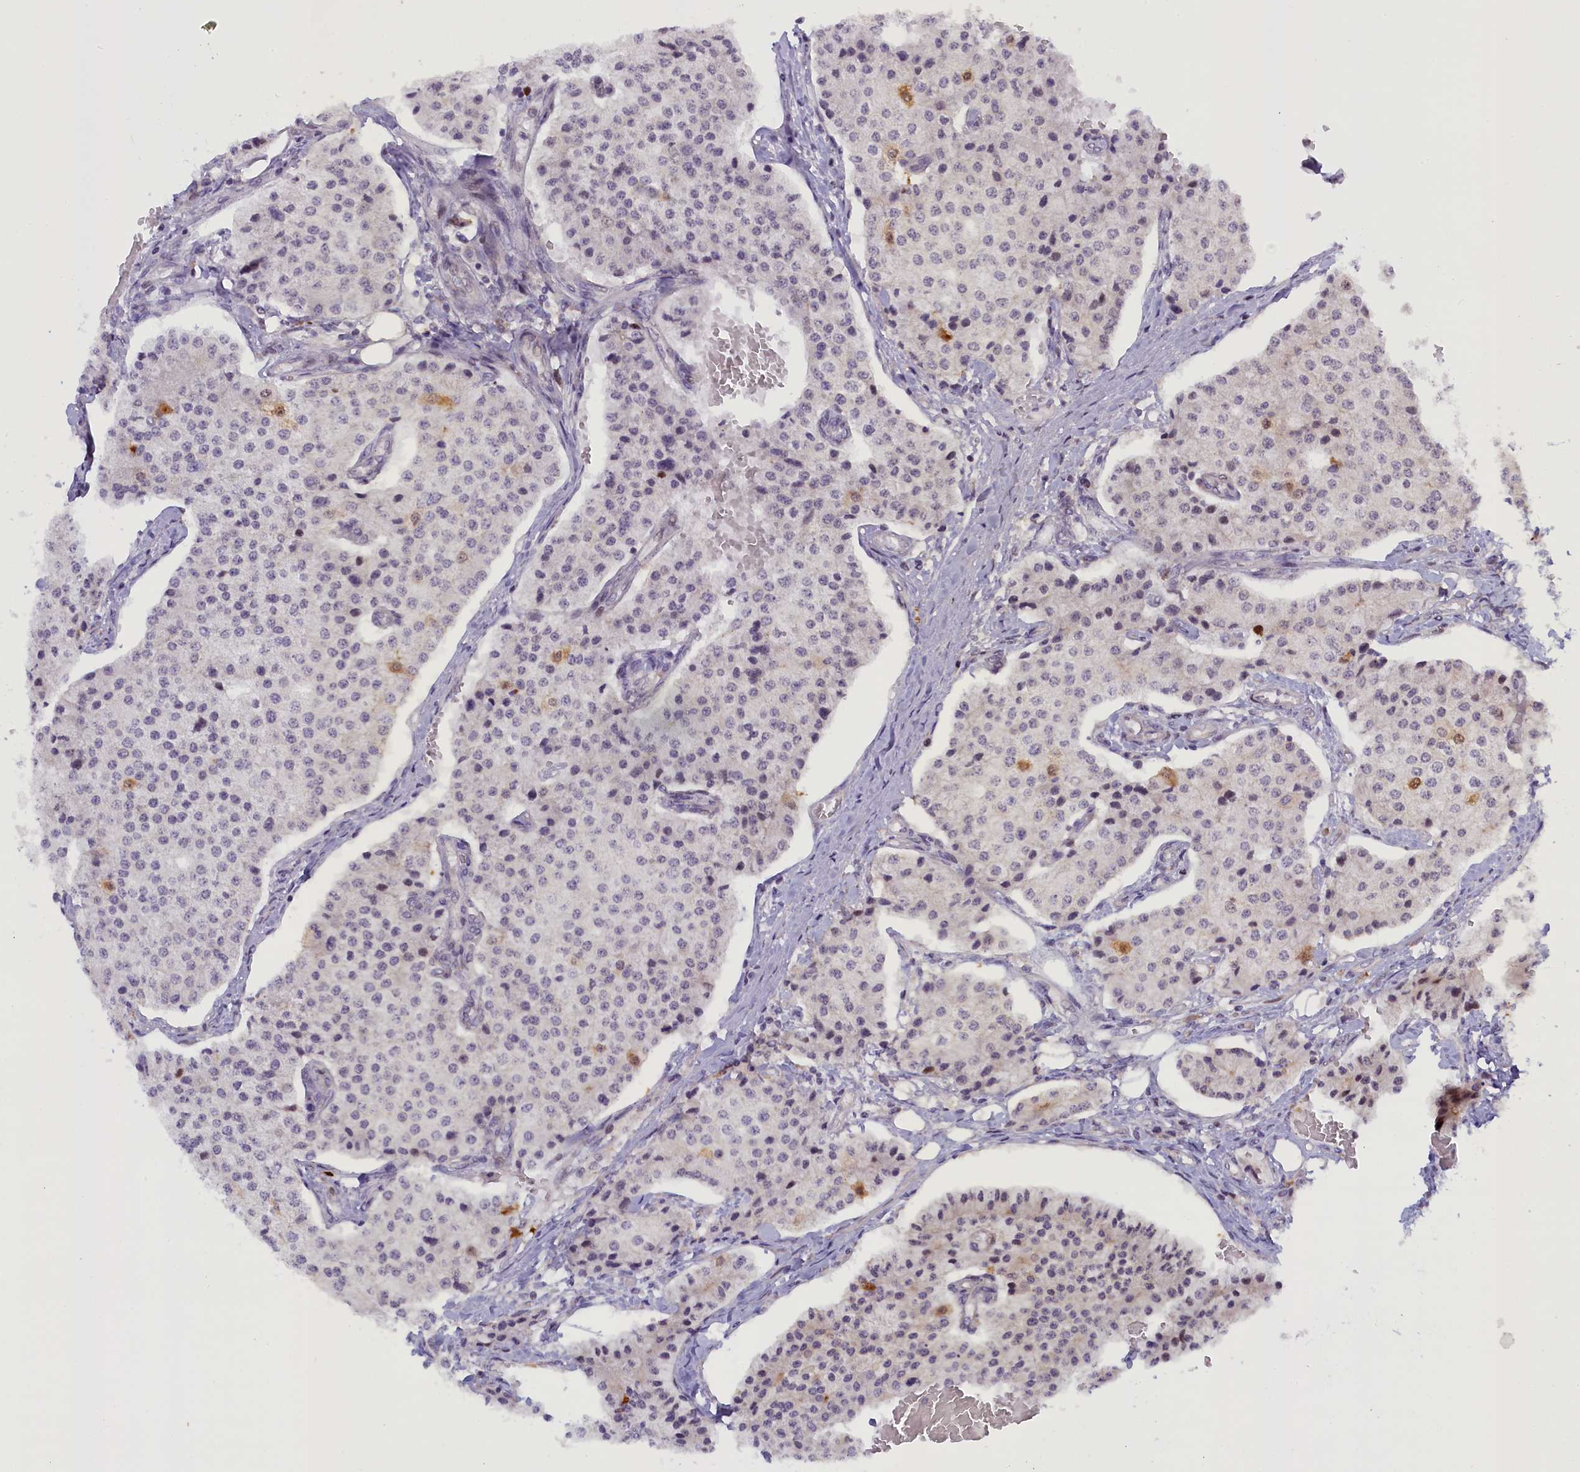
{"staining": {"intensity": "negative", "quantity": "none", "location": "none"}, "tissue": "carcinoid", "cell_type": "Tumor cells", "image_type": "cancer", "snomed": [{"axis": "morphology", "description": "Carcinoid, malignant, NOS"}, {"axis": "topography", "description": "Colon"}], "caption": "High power microscopy micrograph of an IHC photomicrograph of carcinoid, revealing no significant expression in tumor cells.", "gene": "CCL23", "patient": {"sex": "female", "age": 52}}